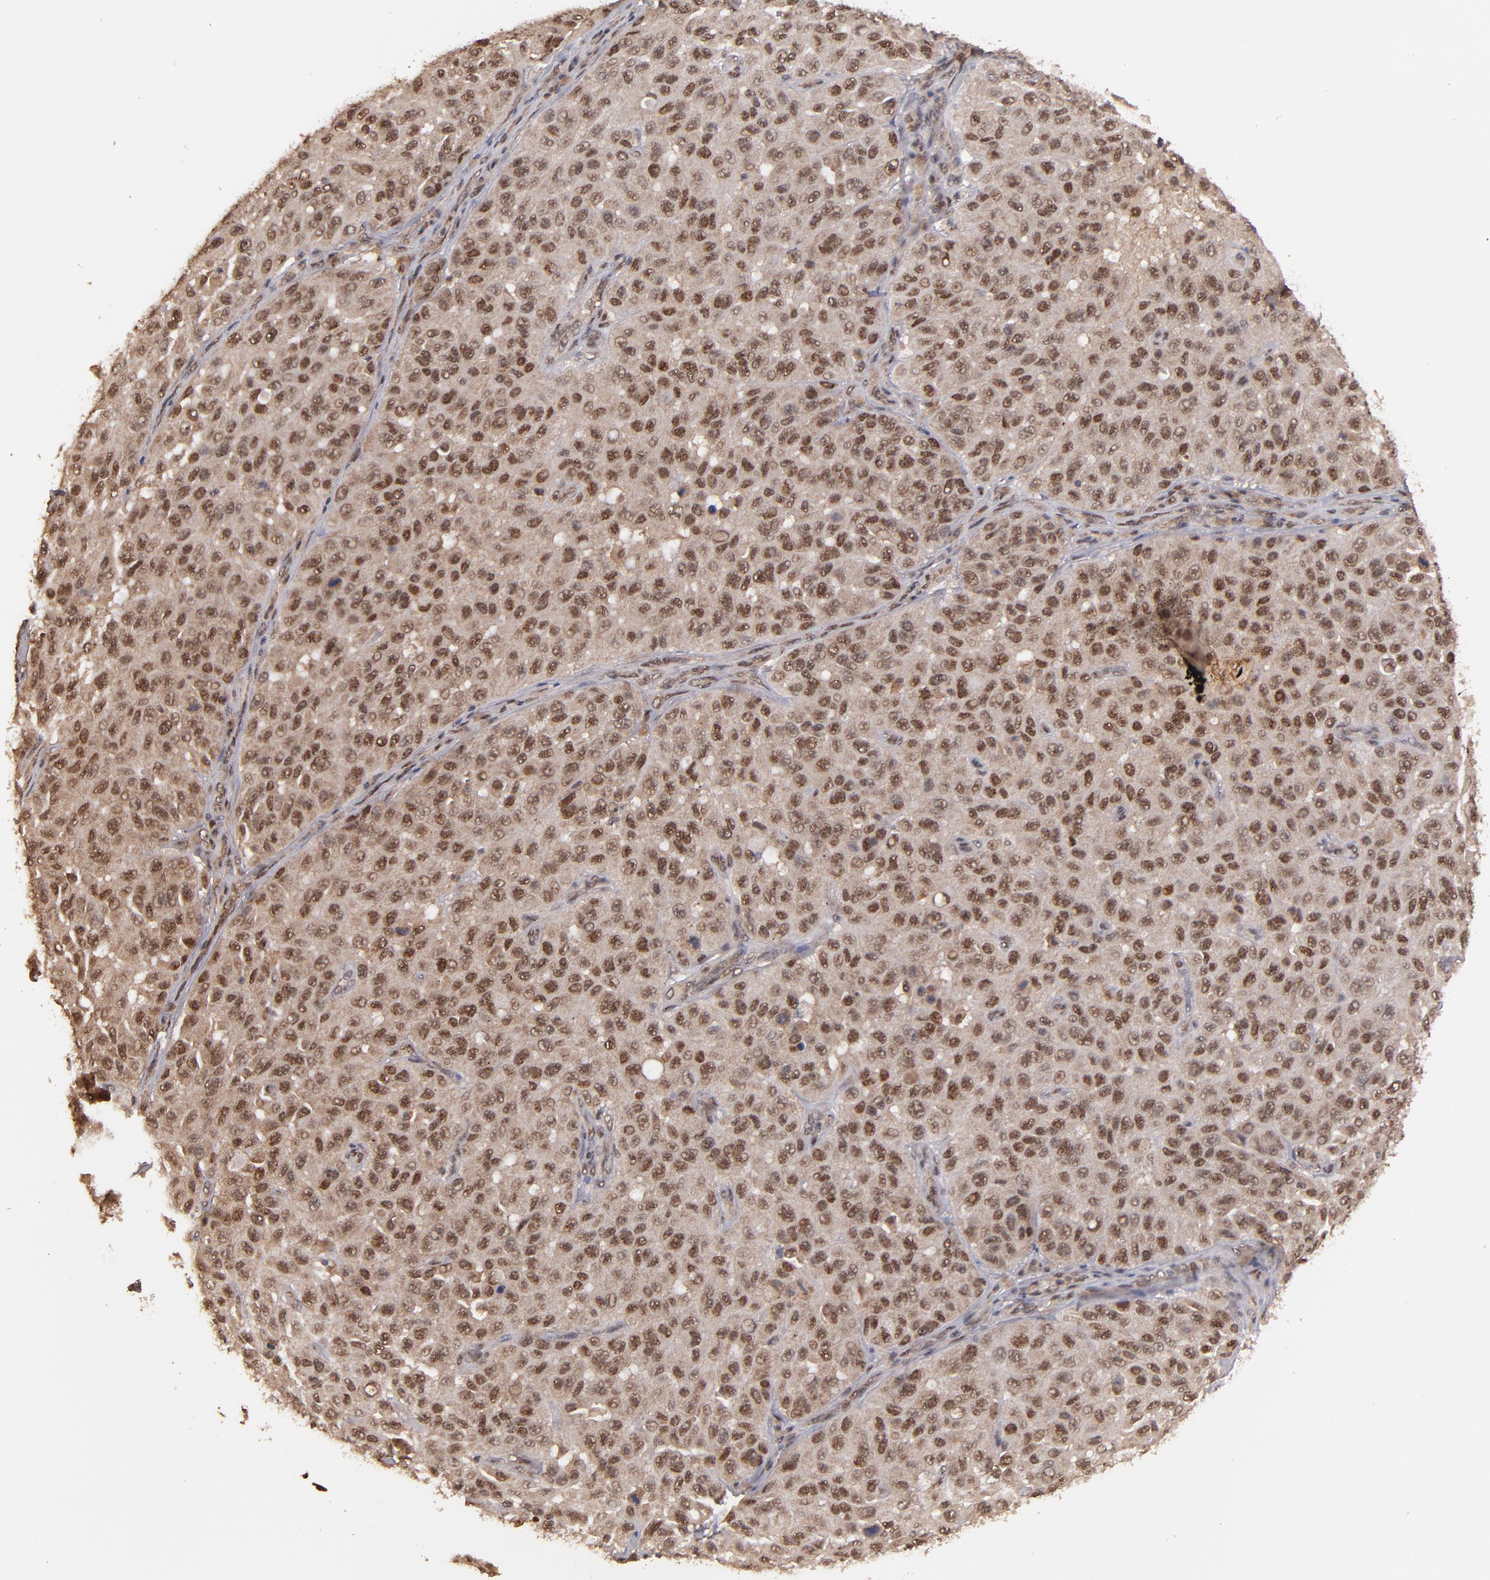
{"staining": {"intensity": "moderate", "quantity": ">75%", "location": "cytoplasmic/membranous,nuclear"}, "tissue": "melanoma", "cell_type": "Tumor cells", "image_type": "cancer", "snomed": [{"axis": "morphology", "description": "Malignant melanoma, NOS"}, {"axis": "topography", "description": "Skin"}], "caption": "This is a photomicrograph of immunohistochemistry staining of malignant melanoma, which shows moderate positivity in the cytoplasmic/membranous and nuclear of tumor cells.", "gene": "EAPP", "patient": {"sex": "male", "age": 30}}